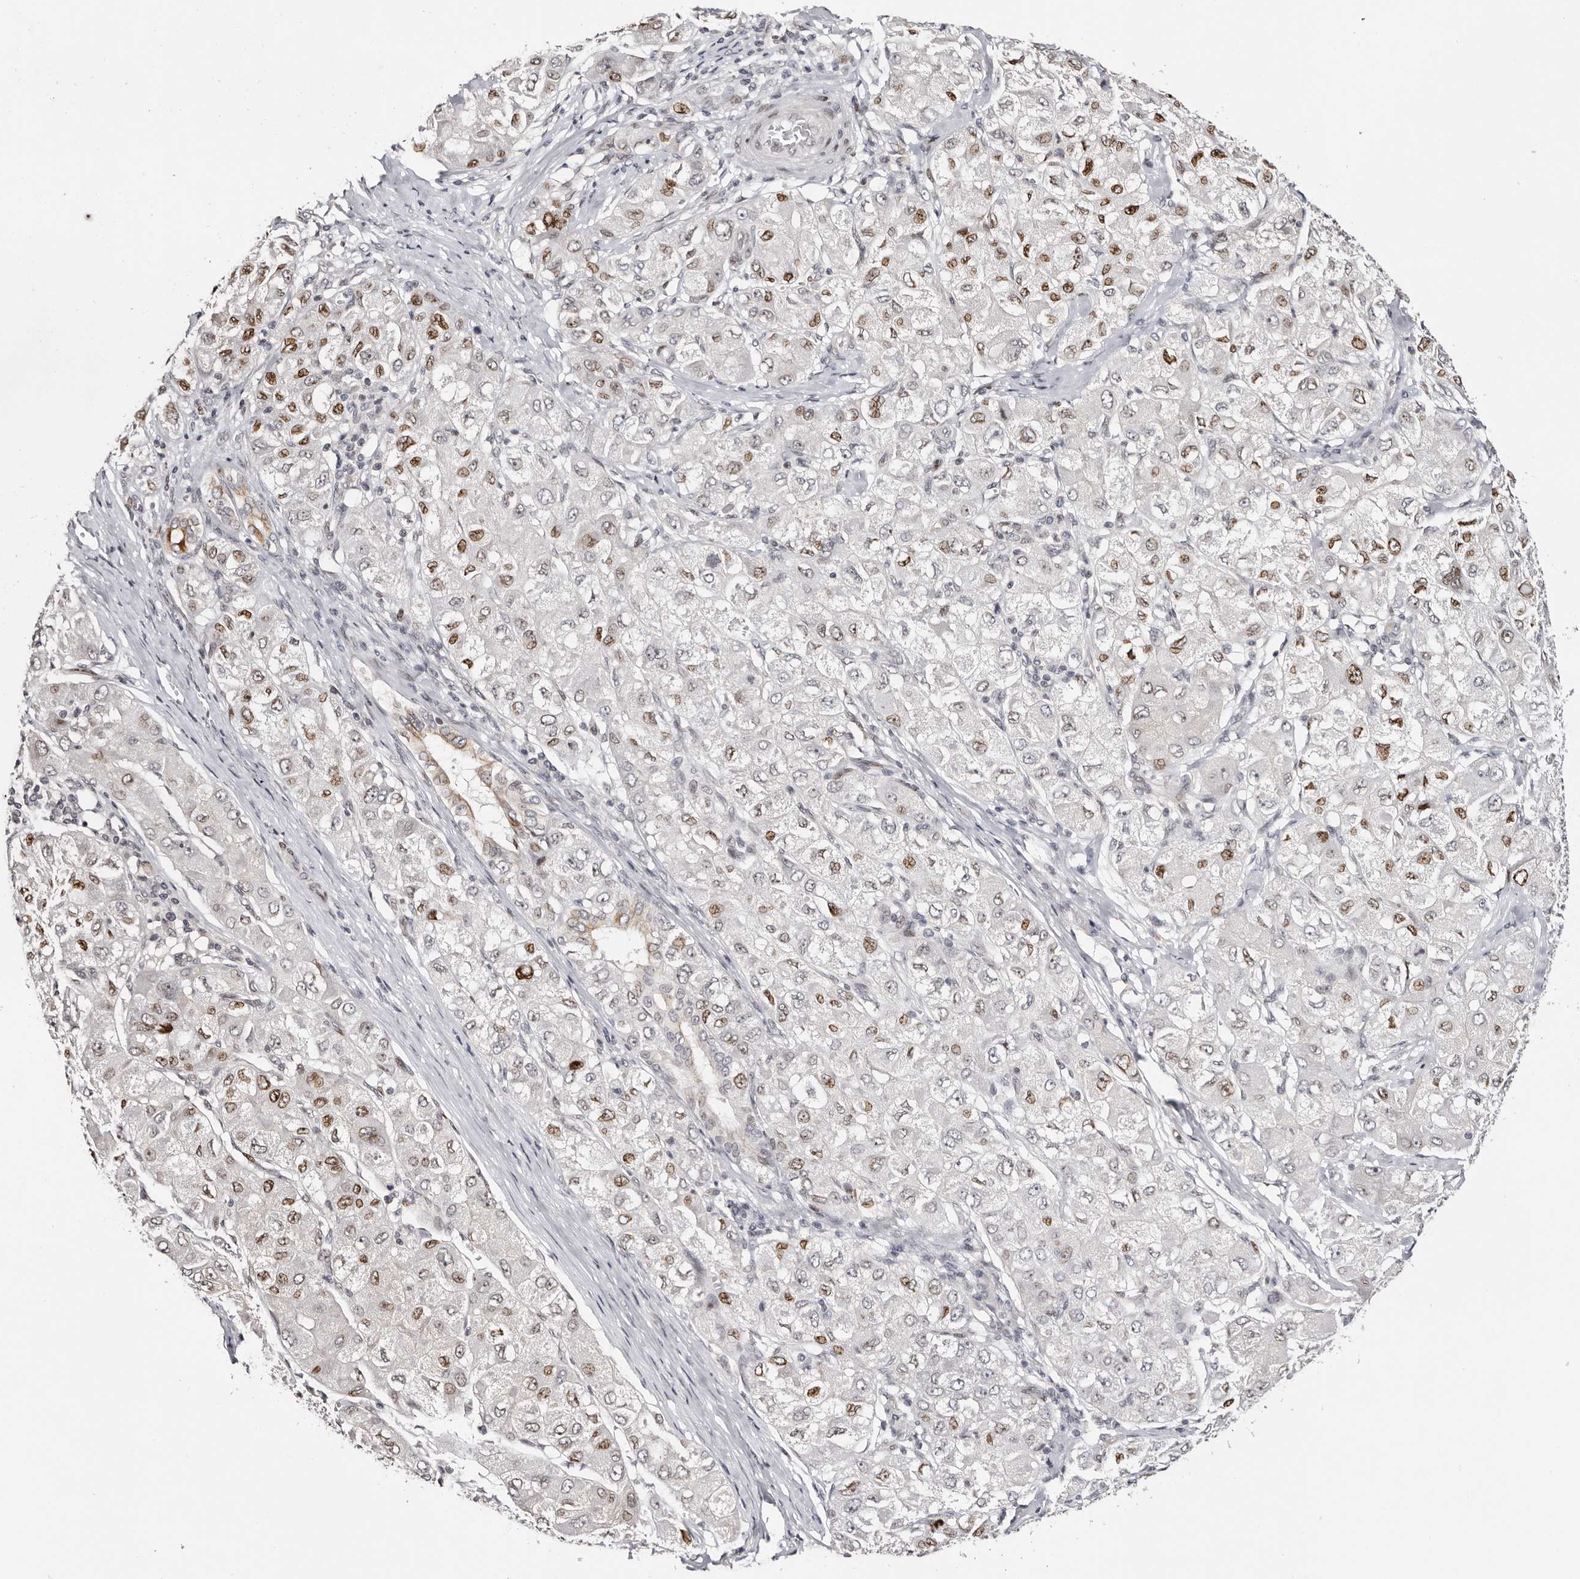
{"staining": {"intensity": "moderate", "quantity": "25%-75%", "location": "nuclear"}, "tissue": "liver cancer", "cell_type": "Tumor cells", "image_type": "cancer", "snomed": [{"axis": "morphology", "description": "Carcinoma, Hepatocellular, NOS"}, {"axis": "topography", "description": "Liver"}], "caption": "Protein staining shows moderate nuclear positivity in about 25%-75% of tumor cells in liver cancer. Immunohistochemistry (ihc) stains the protein in brown and the nuclei are stained blue.", "gene": "NUP153", "patient": {"sex": "male", "age": 80}}